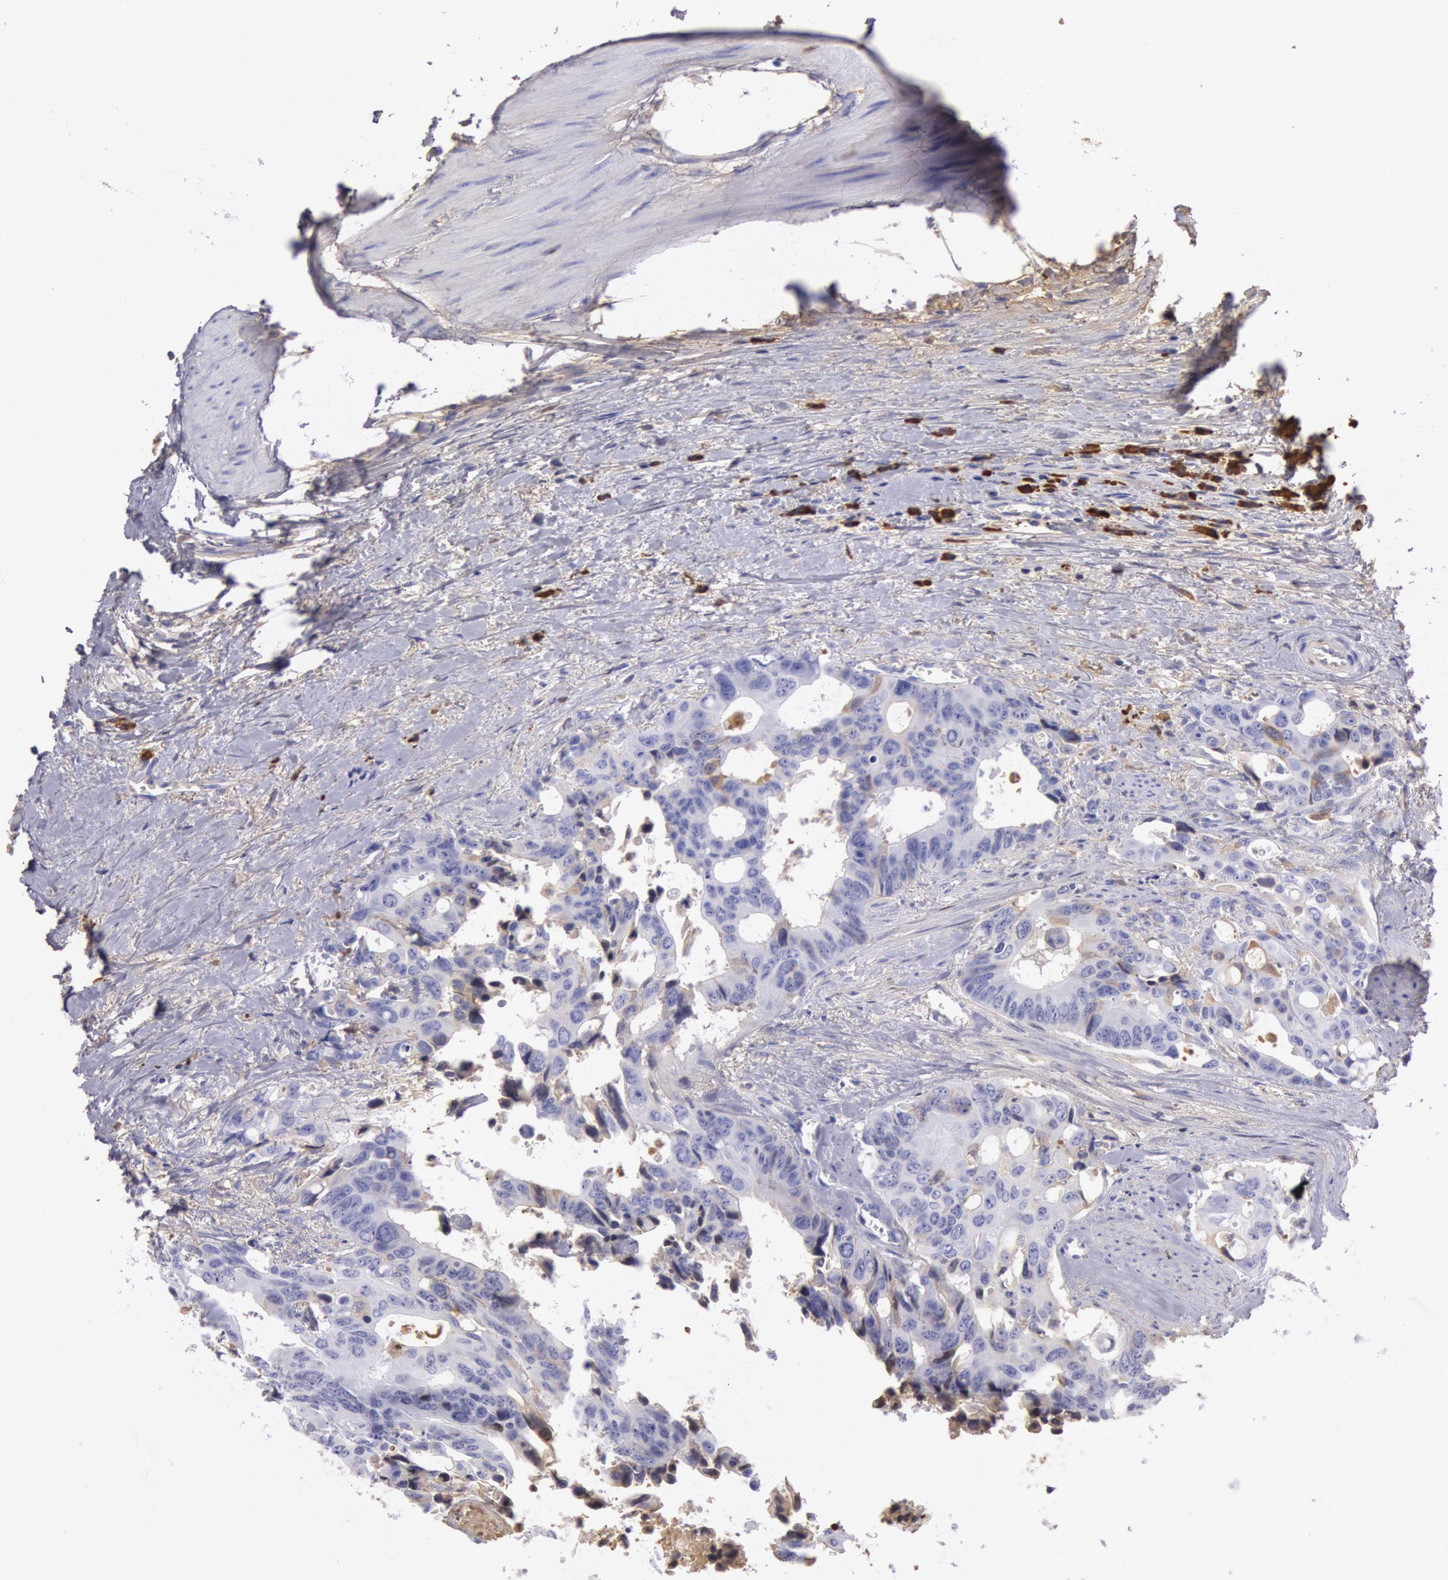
{"staining": {"intensity": "moderate", "quantity": "<25%", "location": "cytoplasmic/membranous"}, "tissue": "colorectal cancer", "cell_type": "Tumor cells", "image_type": "cancer", "snomed": [{"axis": "morphology", "description": "Adenocarcinoma, NOS"}, {"axis": "topography", "description": "Rectum"}], "caption": "DAB (3,3'-diaminobenzidine) immunohistochemical staining of human colorectal adenocarcinoma displays moderate cytoplasmic/membranous protein expression in about <25% of tumor cells.", "gene": "IGHG1", "patient": {"sex": "male", "age": 76}}